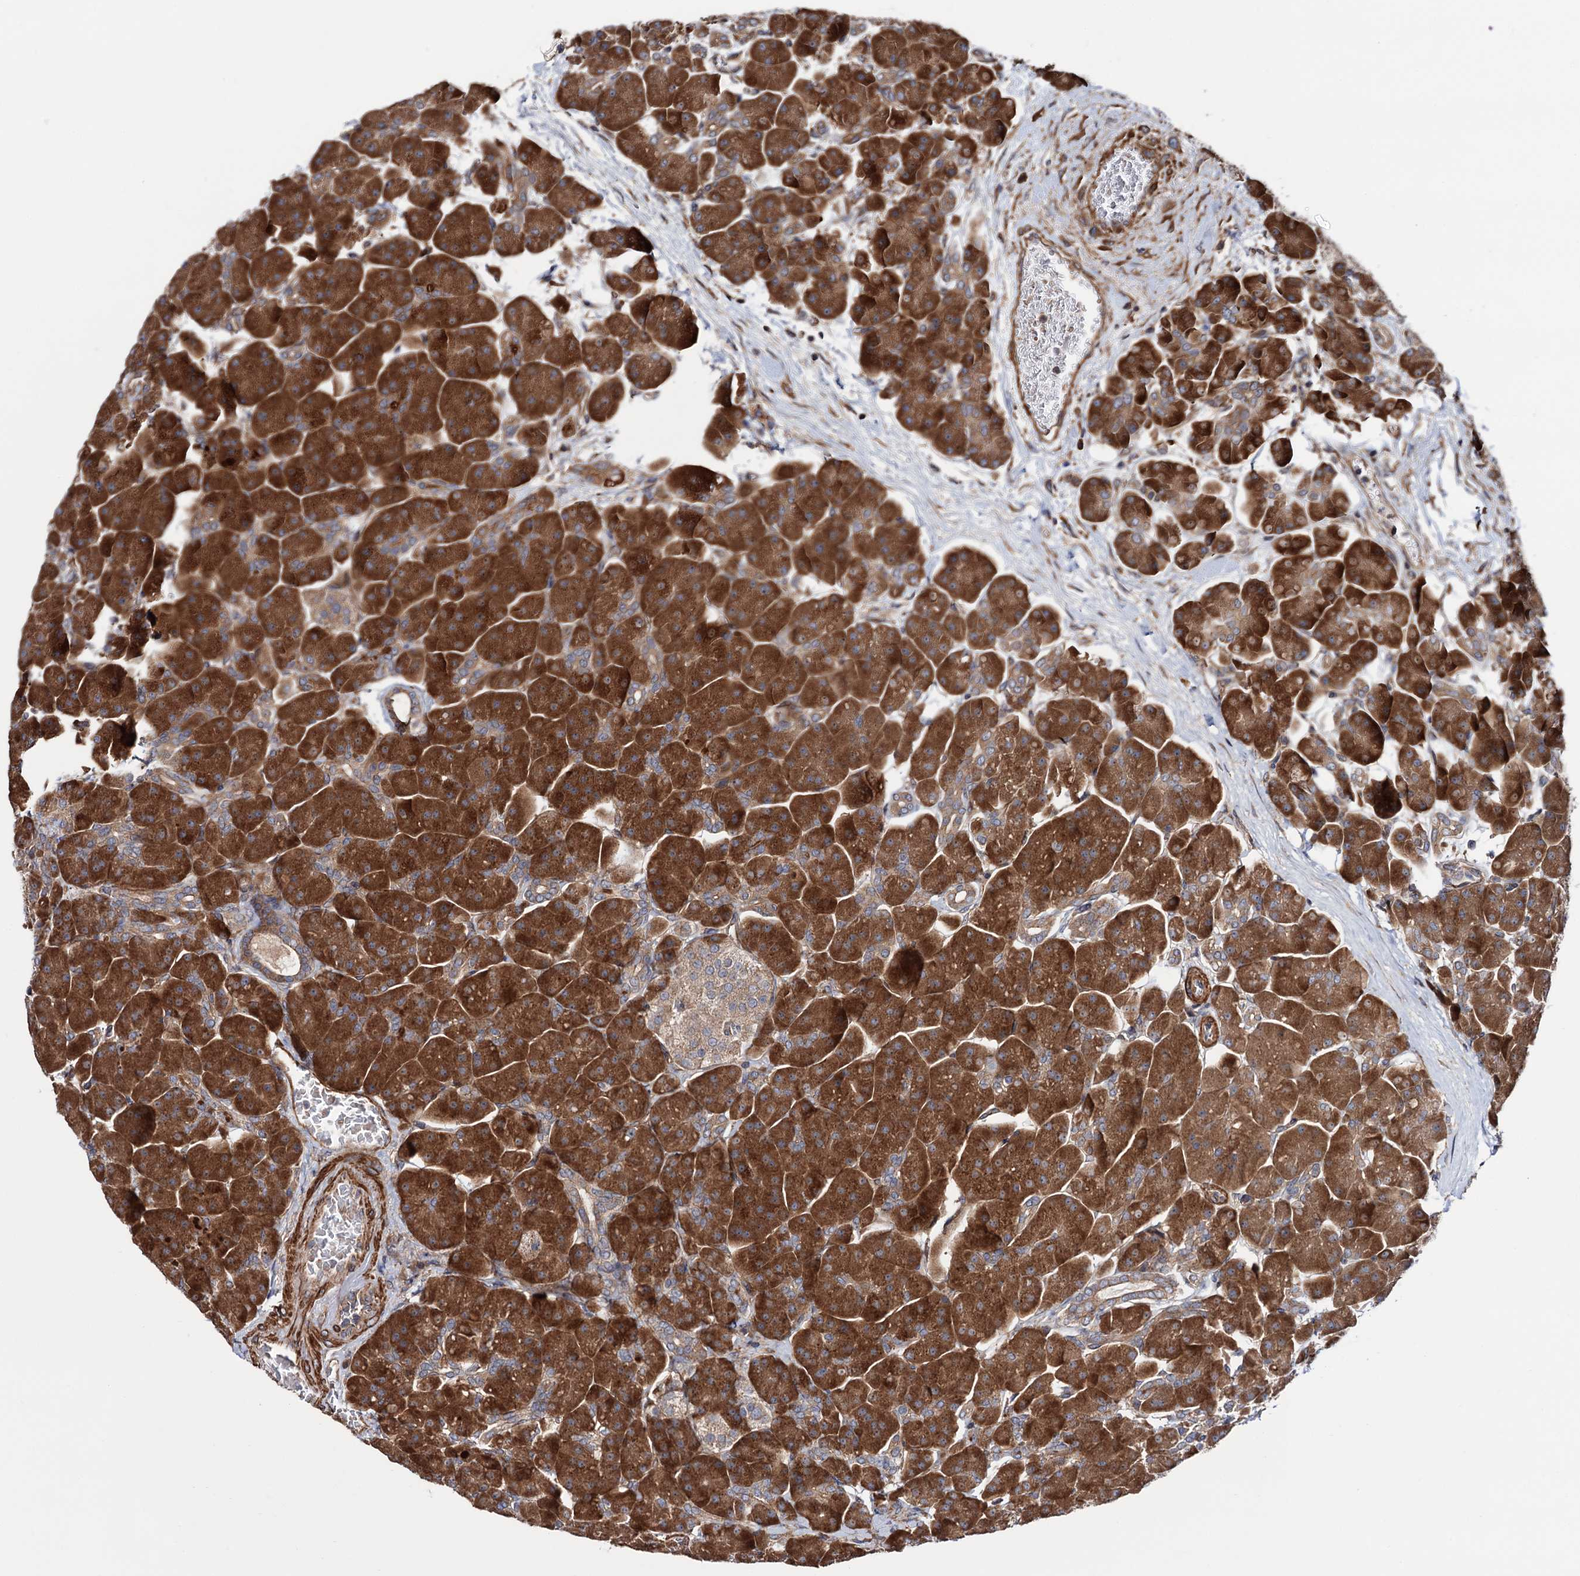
{"staining": {"intensity": "strong", "quantity": ">75%", "location": "cytoplasmic/membranous"}, "tissue": "pancreas", "cell_type": "Exocrine glandular cells", "image_type": "normal", "snomed": [{"axis": "morphology", "description": "Normal tissue, NOS"}, {"axis": "topography", "description": "Pancreas"}], "caption": "Pancreas stained for a protein (brown) demonstrates strong cytoplasmic/membranous positive expression in about >75% of exocrine glandular cells.", "gene": "FERMT2", "patient": {"sex": "male", "age": 66}}